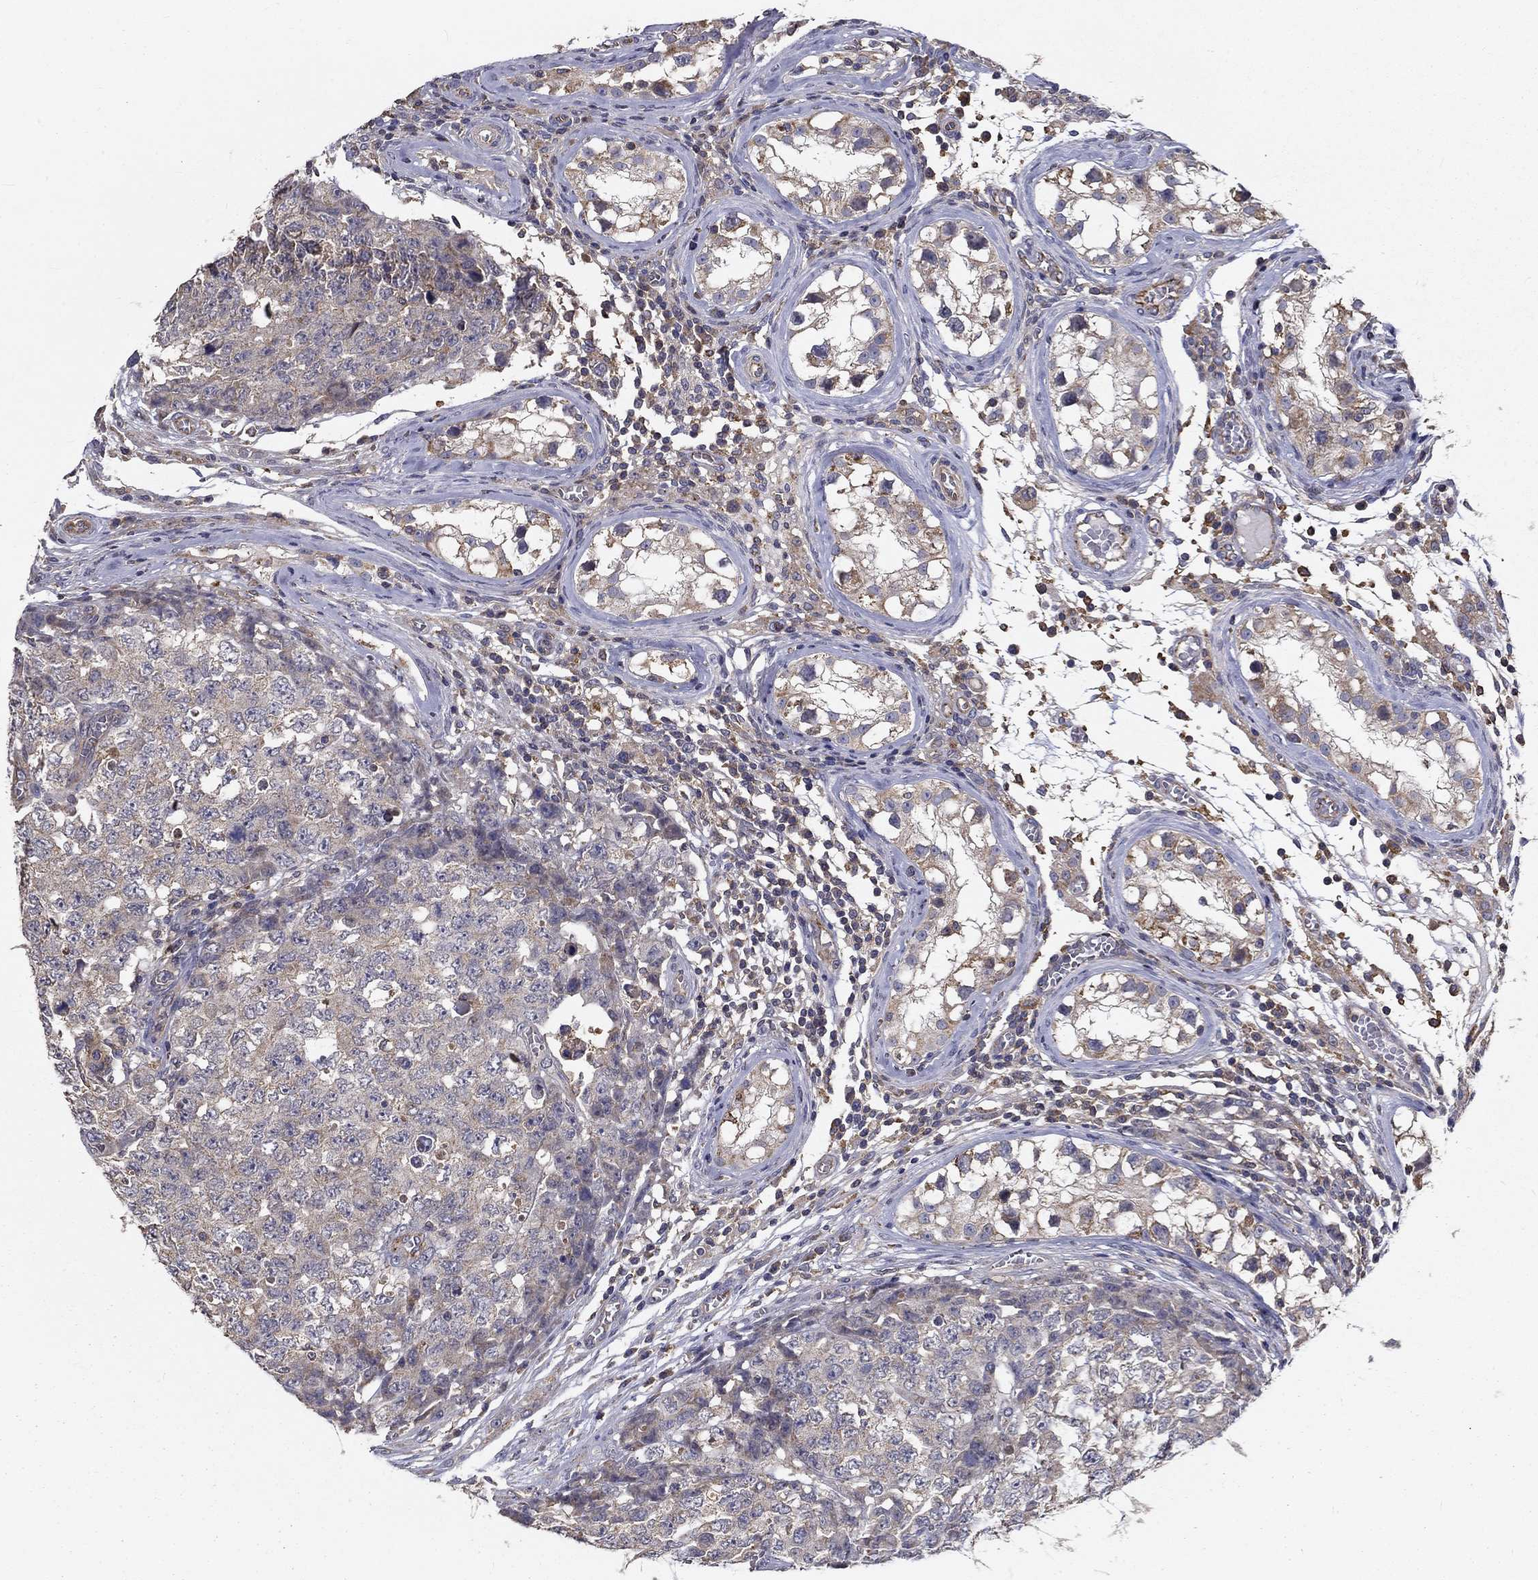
{"staining": {"intensity": "negative", "quantity": "none", "location": "none"}, "tissue": "testis cancer", "cell_type": "Tumor cells", "image_type": "cancer", "snomed": [{"axis": "morphology", "description": "Carcinoma, Embryonal, NOS"}, {"axis": "topography", "description": "Testis"}], "caption": "Tumor cells show no significant positivity in testis embryonal carcinoma. (DAB (3,3'-diaminobenzidine) IHC, high magnification).", "gene": "ALDH4A1", "patient": {"sex": "male", "age": 23}}